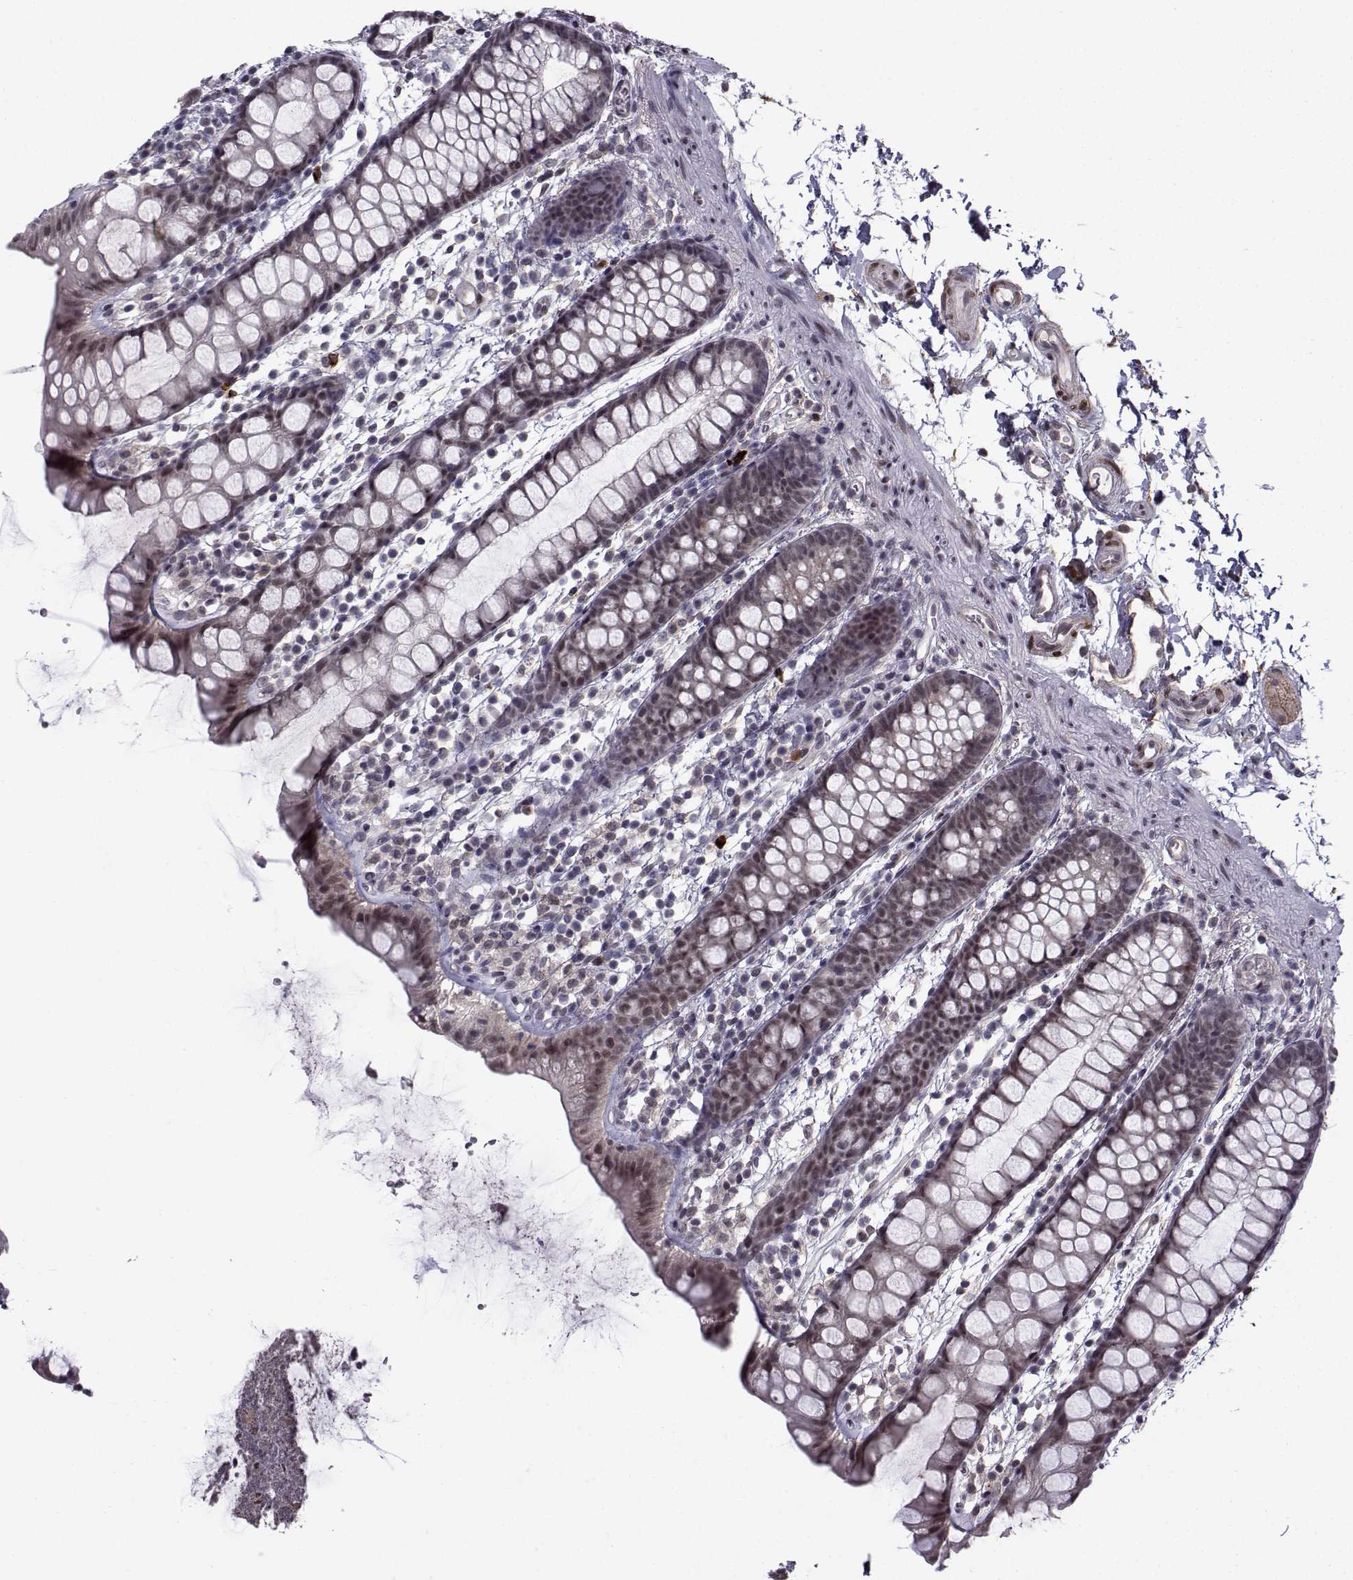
{"staining": {"intensity": "weak", "quantity": "<25%", "location": "nuclear"}, "tissue": "rectum", "cell_type": "Glandular cells", "image_type": "normal", "snomed": [{"axis": "morphology", "description": "Normal tissue, NOS"}, {"axis": "topography", "description": "Rectum"}], "caption": "Image shows no significant protein positivity in glandular cells of unremarkable rectum. Brightfield microscopy of immunohistochemistry (IHC) stained with DAB (brown) and hematoxylin (blue), captured at high magnification.", "gene": "RBM24", "patient": {"sex": "male", "age": 57}}